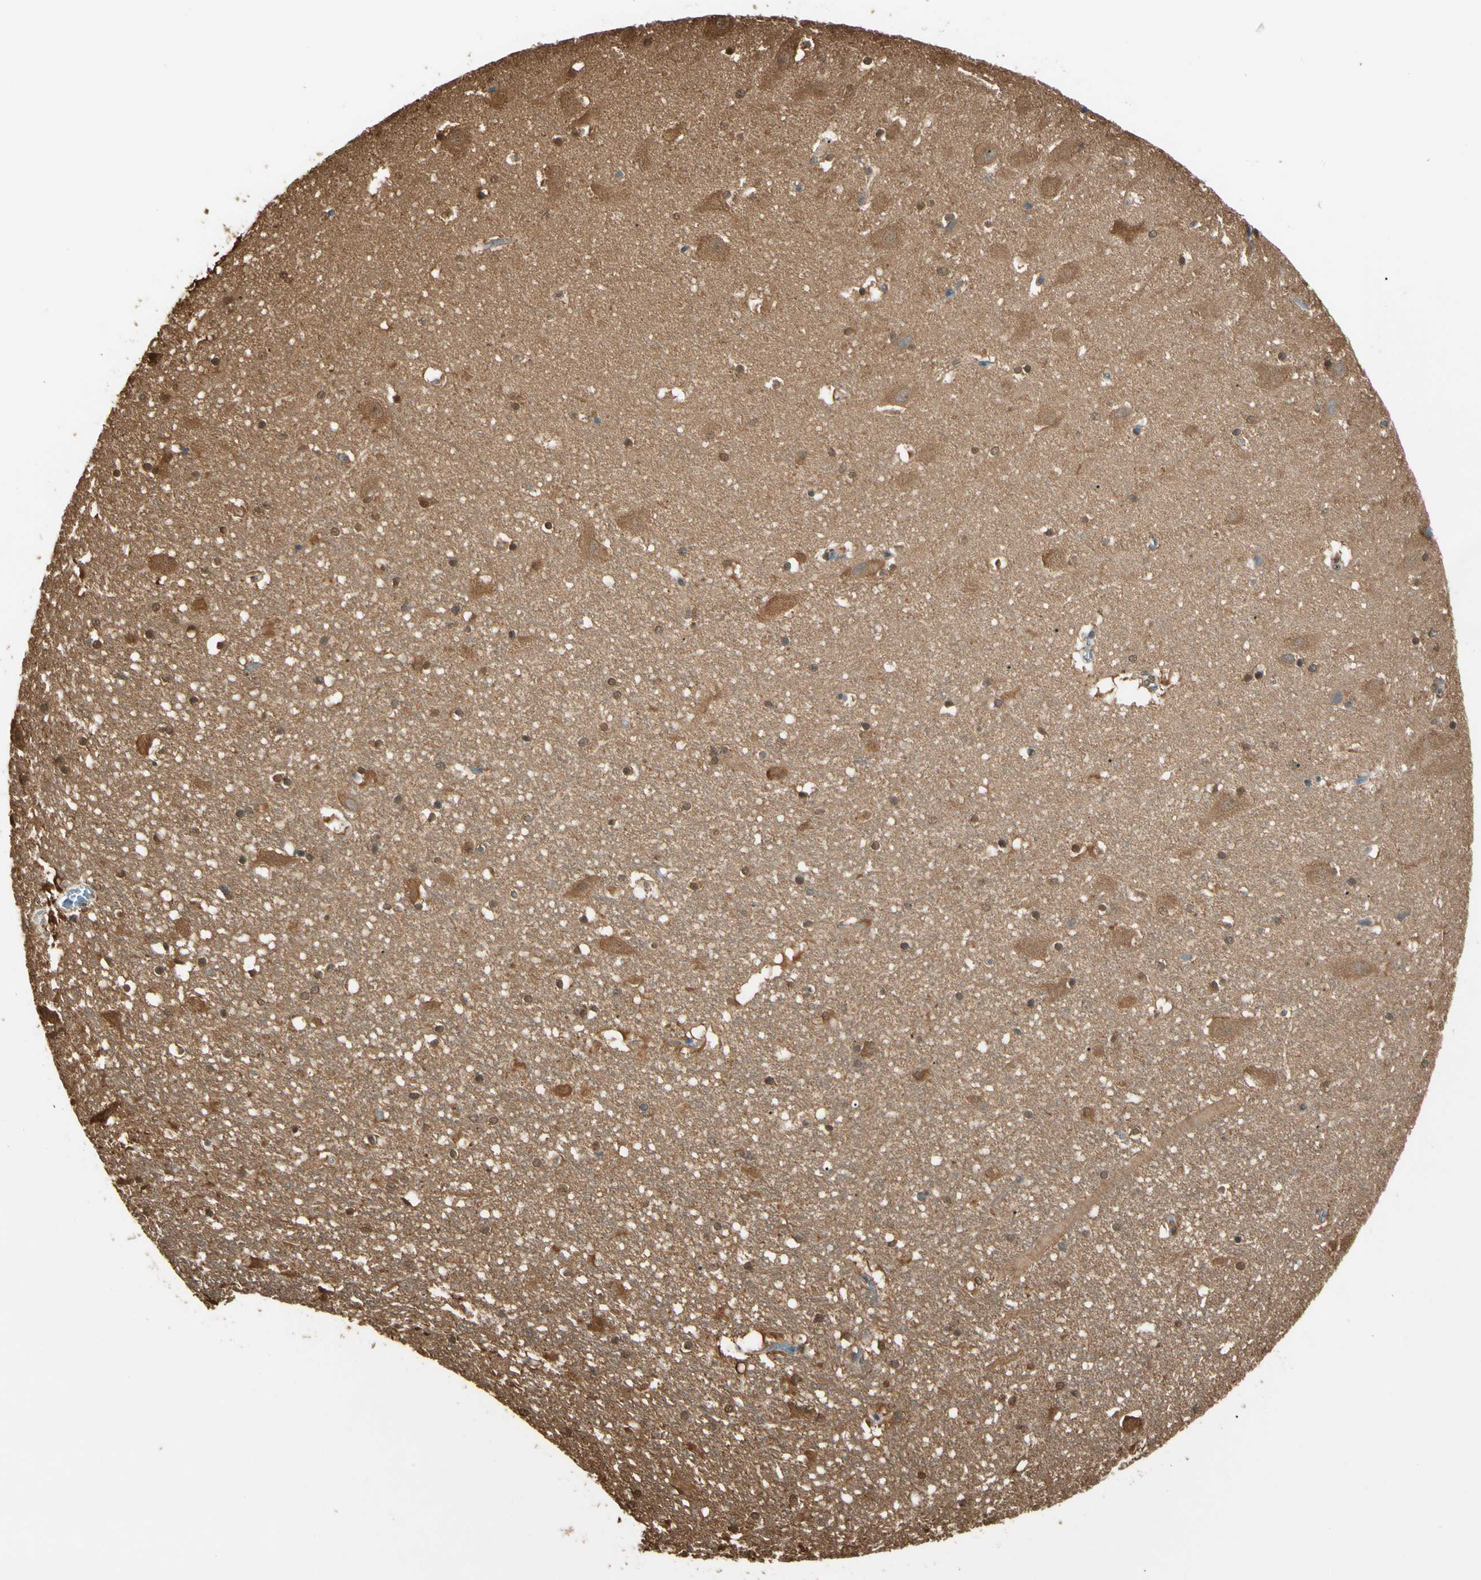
{"staining": {"intensity": "moderate", "quantity": ">75%", "location": "cytoplasmic/membranous,nuclear"}, "tissue": "hippocampus", "cell_type": "Glial cells", "image_type": "normal", "snomed": [{"axis": "morphology", "description": "Normal tissue, NOS"}, {"axis": "topography", "description": "Hippocampus"}], "caption": "Immunohistochemical staining of normal human hippocampus exhibits >75% levels of moderate cytoplasmic/membranous,nuclear protein staining in approximately >75% of glial cells.", "gene": "PNCK", "patient": {"sex": "male", "age": 45}}